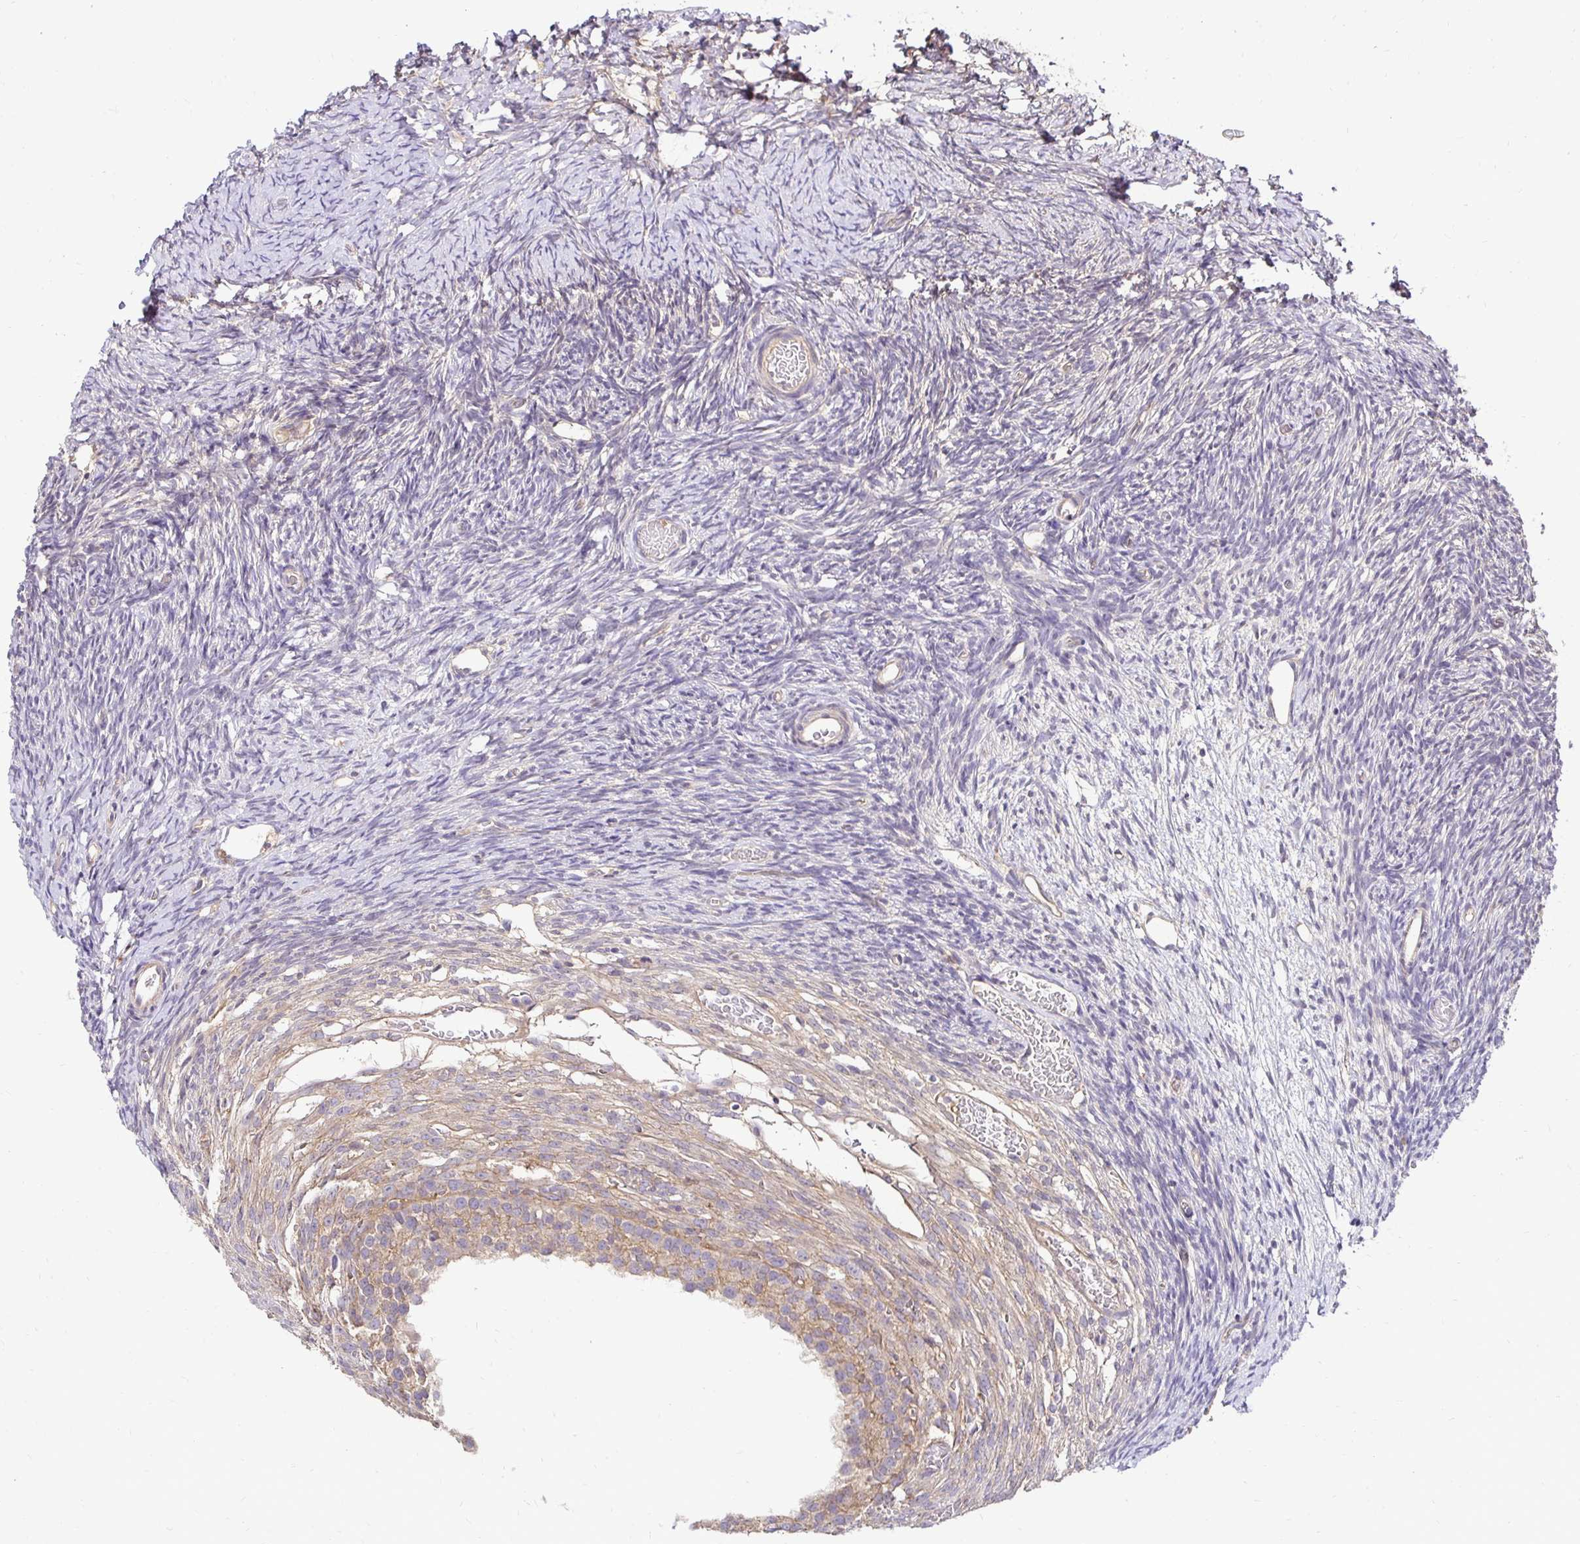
{"staining": {"intensity": "weak", "quantity": ">75%", "location": "cytoplasmic/membranous"}, "tissue": "ovary", "cell_type": "Follicle cells", "image_type": "normal", "snomed": [{"axis": "morphology", "description": "Normal tissue, NOS"}, {"axis": "topography", "description": "Ovary"}], "caption": "Ovary stained for a protein demonstrates weak cytoplasmic/membranous positivity in follicle cells. Using DAB (3,3'-diaminobenzidine) (brown) and hematoxylin (blue) stains, captured at high magnification using brightfield microscopy.", "gene": "SLC9A1", "patient": {"sex": "female", "age": 39}}